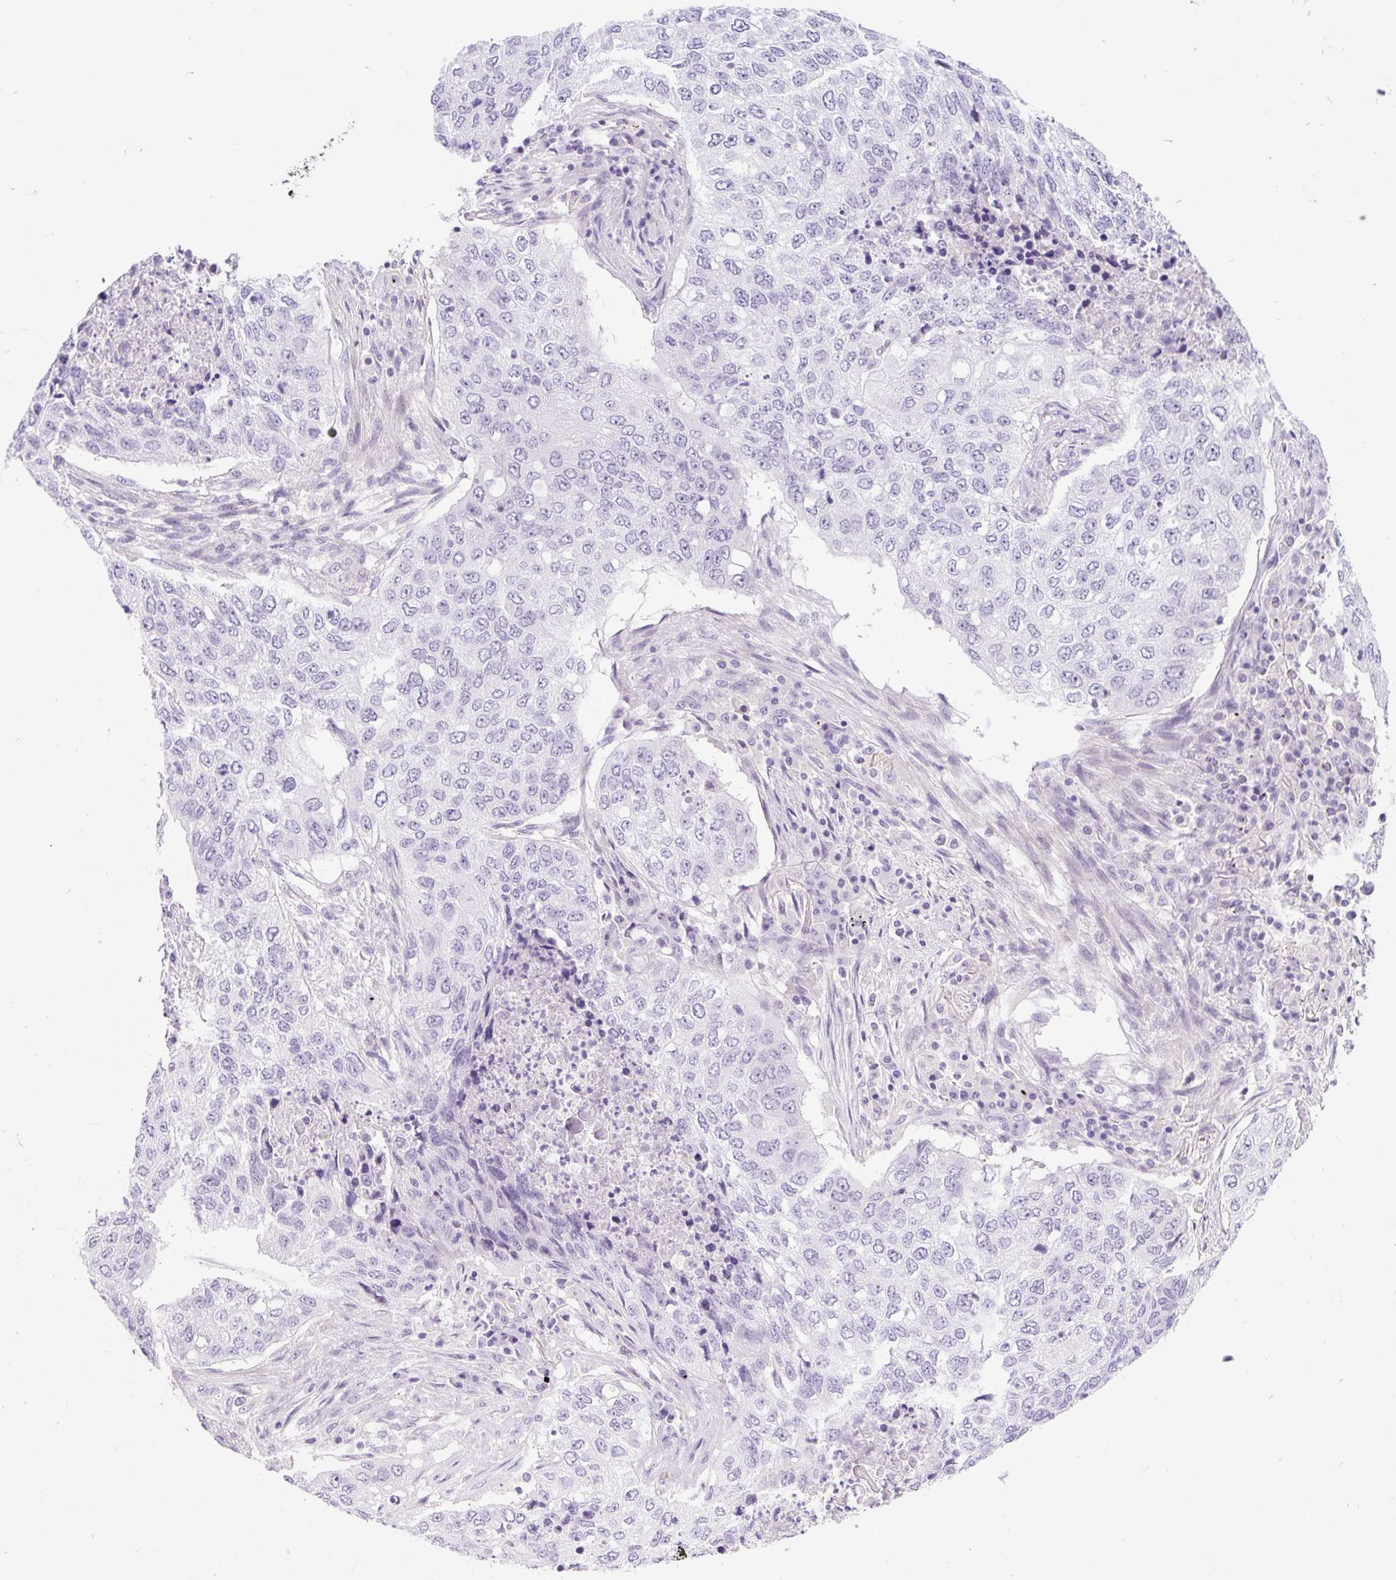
{"staining": {"intensity": "negative", "quantity": "none", "location": "none"}, "tissue": "lung cancer", "cell_type": "Tumor cells", "image_type": "cancer", "snomed": [{"axis": "morphology", "description": "Squamous cell carcinoma, NOS"}, {"axis": "topography", "description": "Lung"}], "caption": "Immunohistochemistry histopathology image of lung squamous cell carcinoma stained for a protein (brown), which displays no staining in tumor cells. The staining was performed using DAB (3,3'-diaminobenzidine) to visualize the protein expression in brown, while the nuclei were stained in blue with hematoxylin (Magnification: 20x).", "gene": "SLC28A1", "patient": {"sex": "female", "age": 63}}